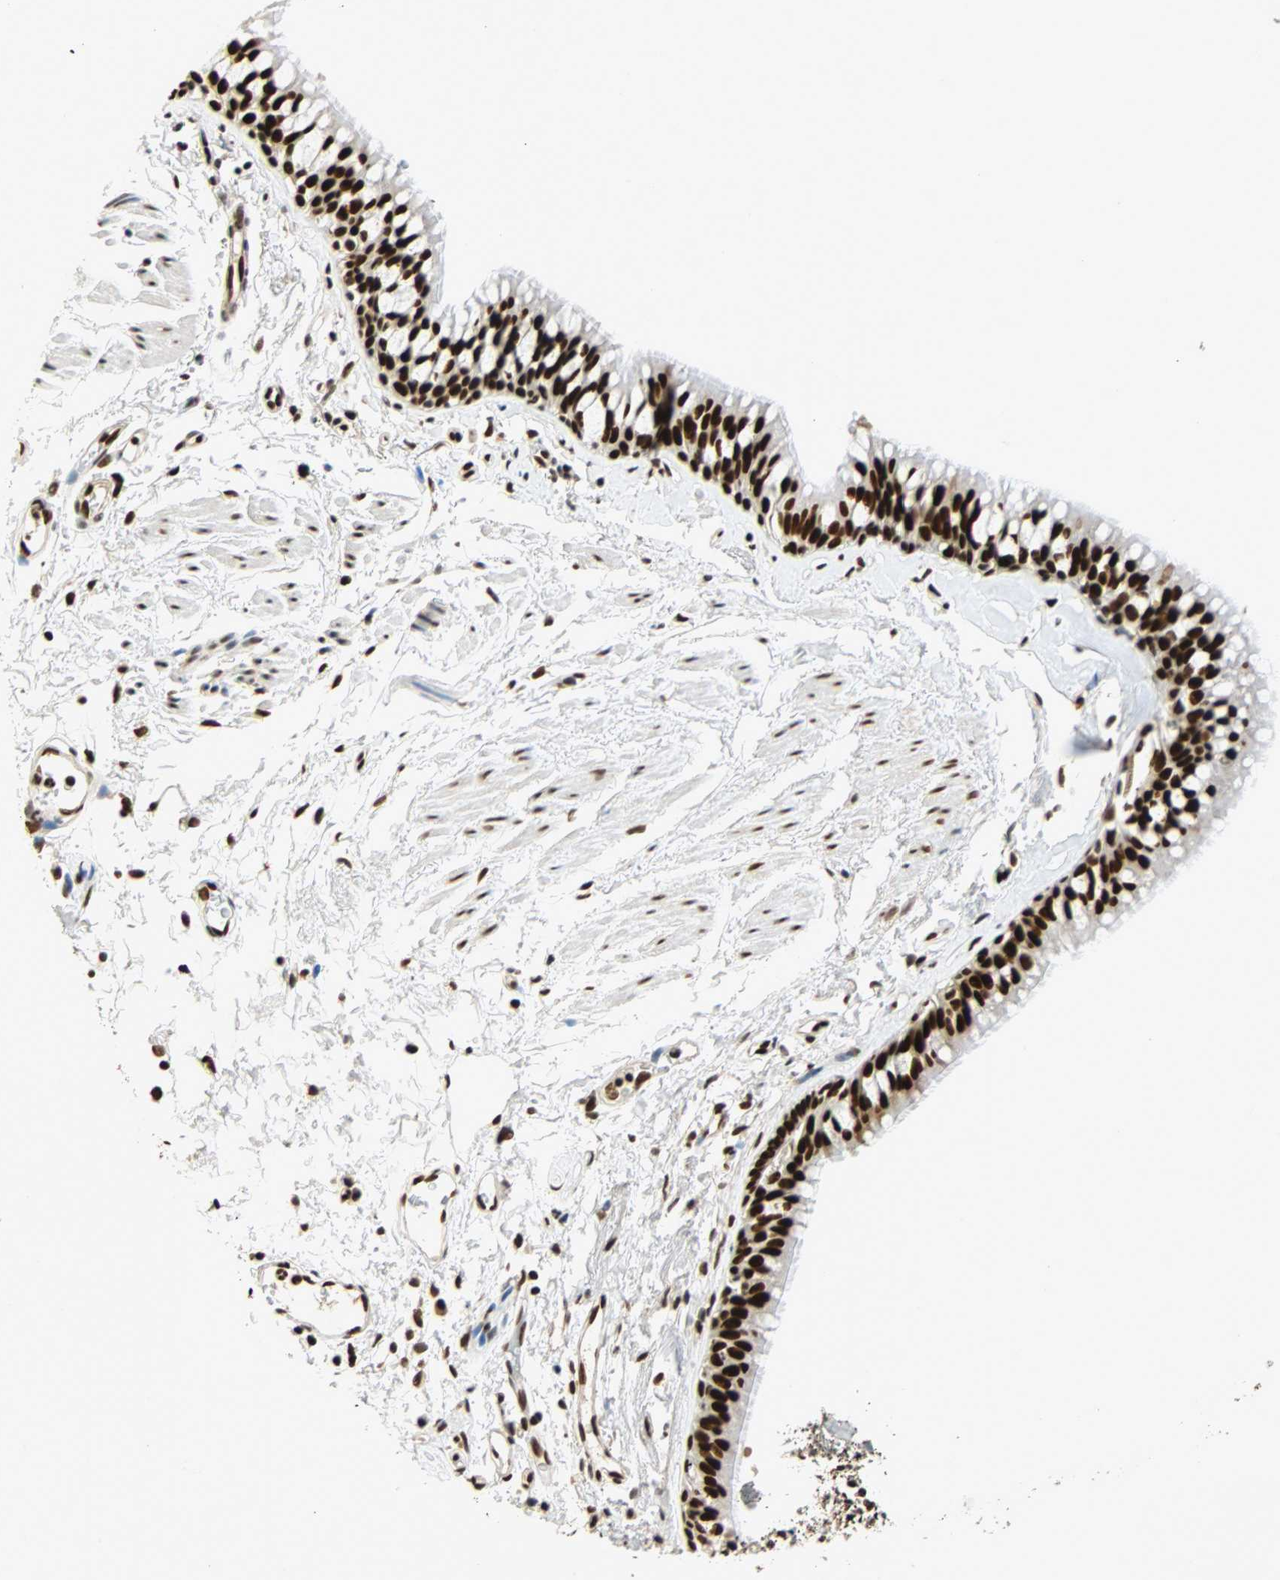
{"staining": {"intensity": "strong", "quantity": ">75%", "location": "nuclear"}, "tissue": "bronchus", "cell_type": "Respiratory epithelial cells", "image_type": "normal", "snomed": [{"axis": "morphology", "description": "Normal tissue, NOS"}, {"axis": "topography", "description": "Bronchus"}], "caption": "Unremarkable bronchus displays strong nuclear staining in approximately >75% of respiratory epithelial cells, visualized by immunohistochemistry.", "gene": "CDK12", "patient": {"sex": "female", "age": 73}}